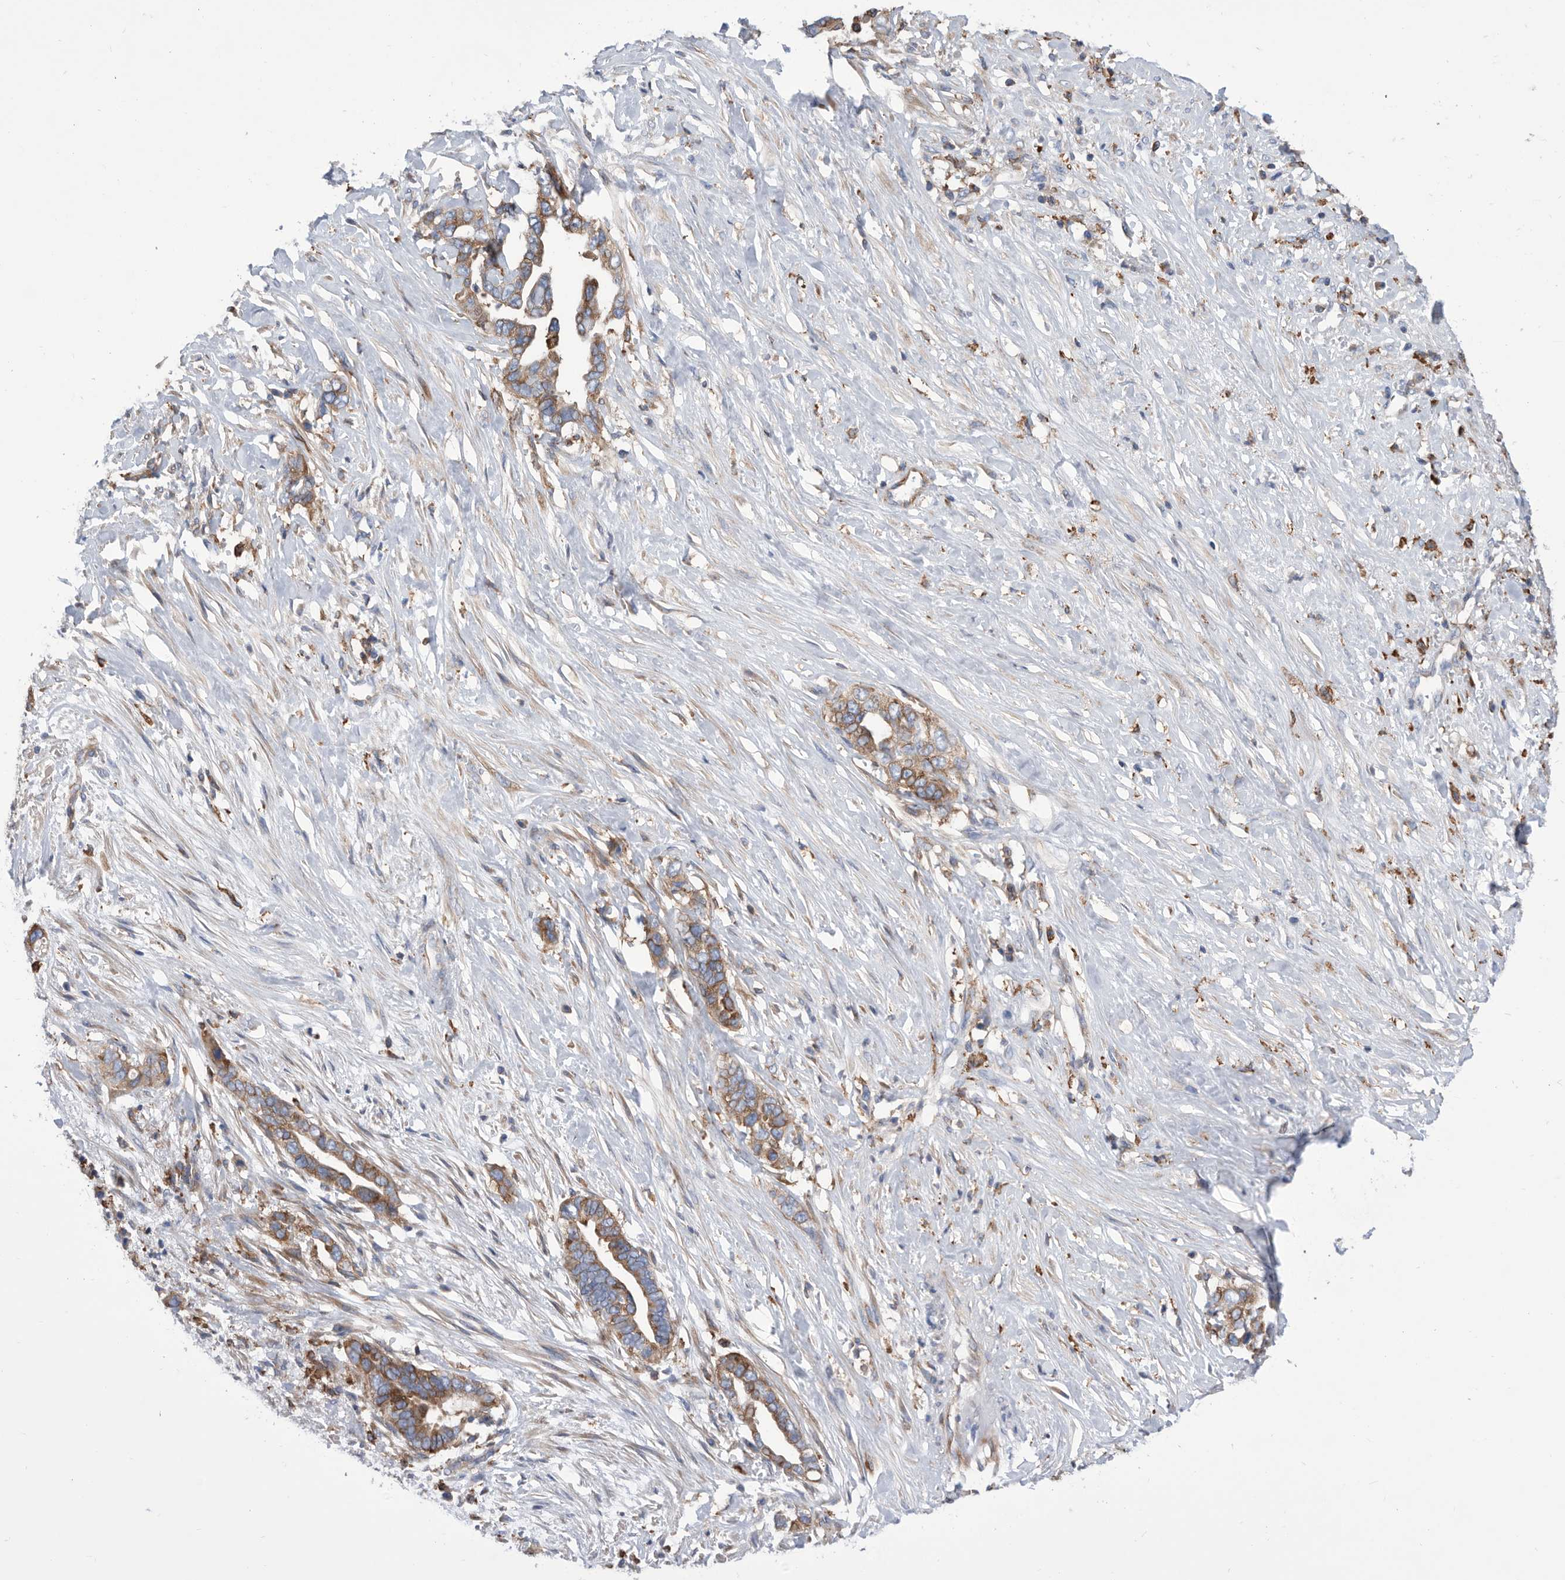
{"staining": {"intensity": "moderate", "quantity": ">75%", "location": "cytoplasmic/membranous"}, "tissue": "liver cancer", "cell_type": "Tumor cells", "image_type": "cancer", "snomed": [{"axis": "morphology", "description": "Cholangiocarcinoma"}, {"axis": "topography", "description": "Liver"}], "caption": "Protein expression analysis of human liver cancer reveals moderate cytoplasmic/membranous staining in approximately >75% of tumor cells.", "gene": "SMG7", "patient": {"sex": "female", "age": 79}}